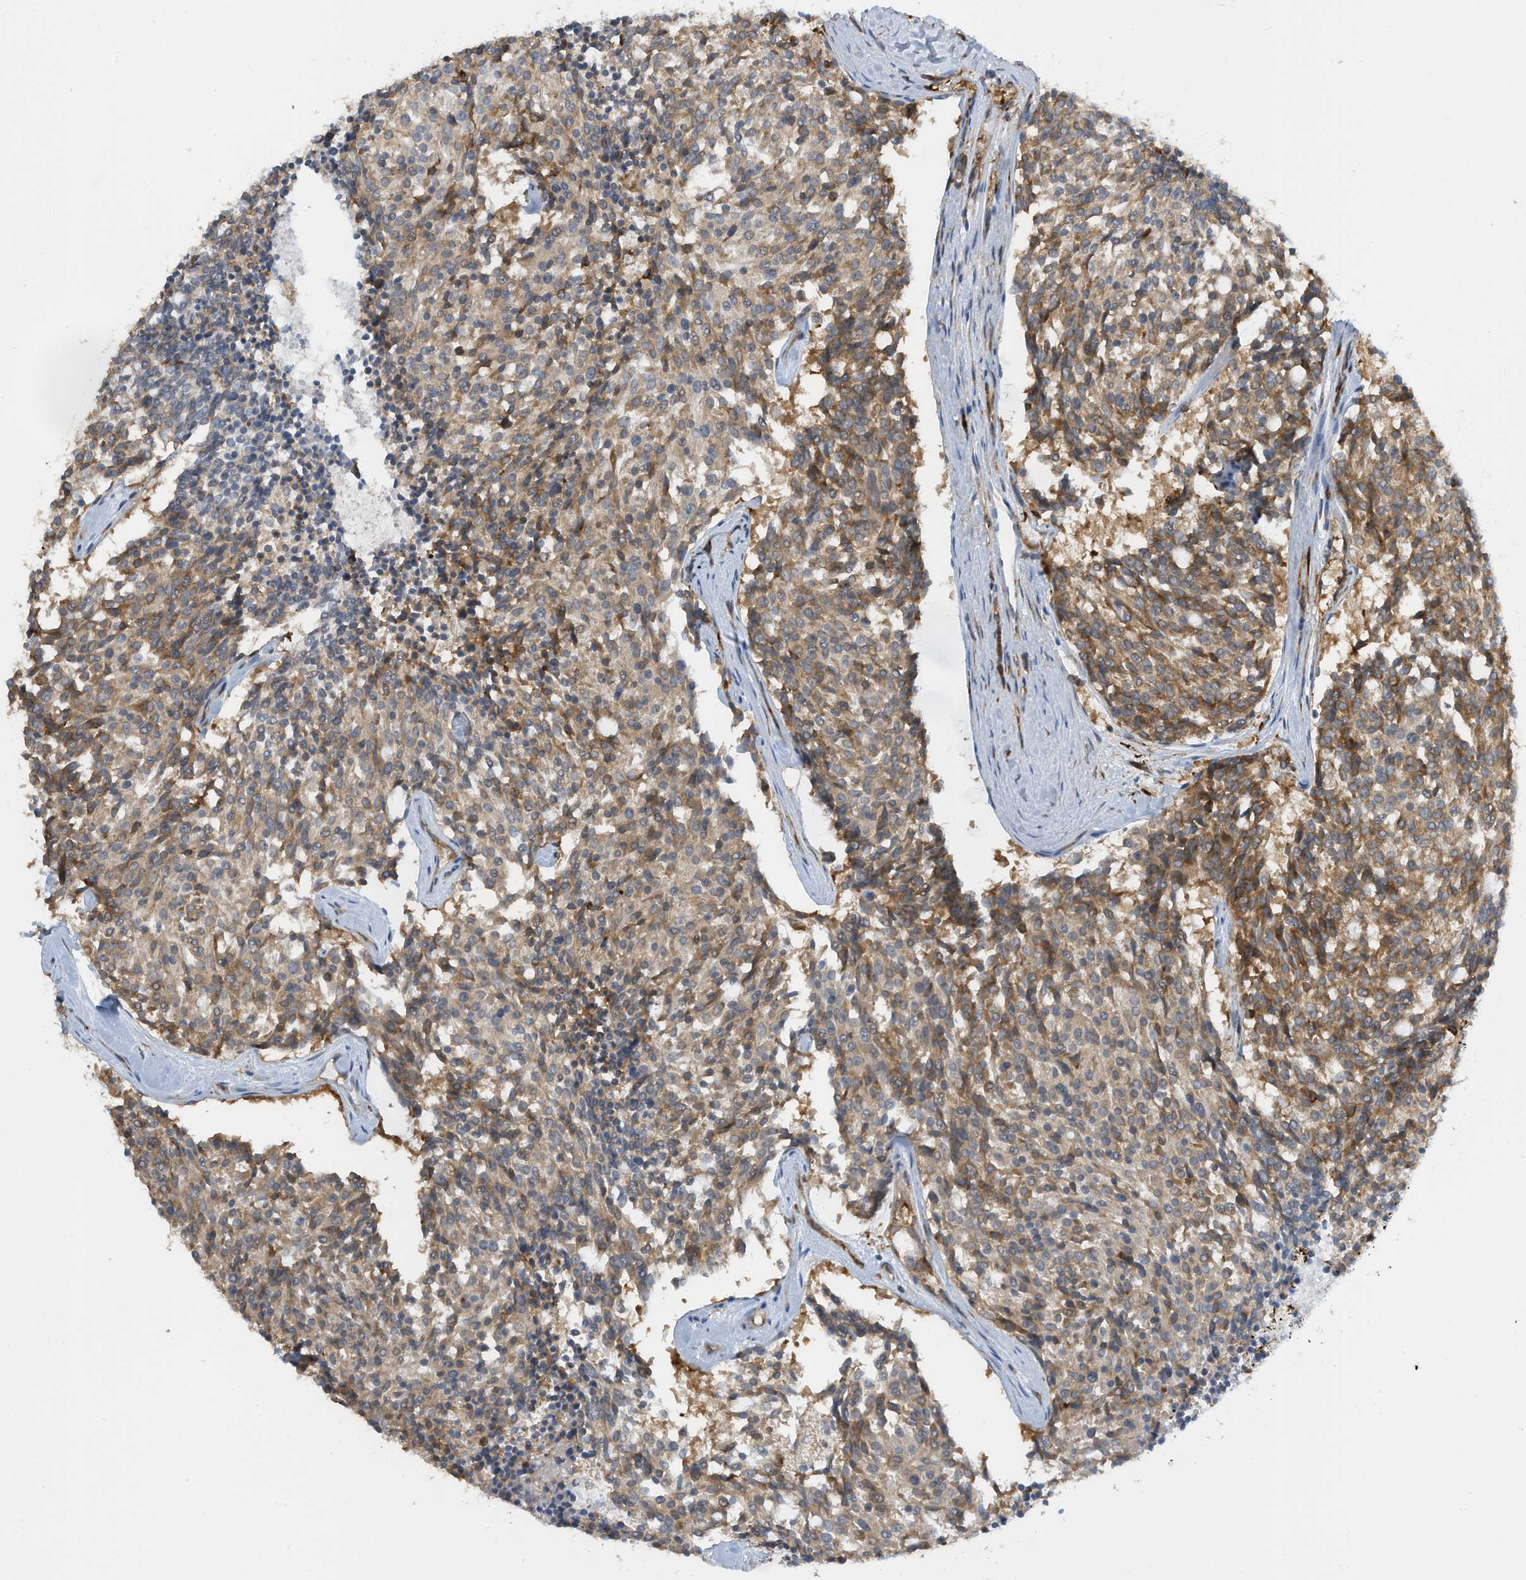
{"staining": {"intensity": "moderate", "quantity": ">75%", "location": "cytoplasmic/membranous"}, "tissue": "carcinoid", "cell_type": "Tumor cells", "image_type": "cancer", "snomed": [{"axis": "morphology", "description": "Carcinoid, malignant, NOS"}, {"axis": "topography", "description": "Pancreas"}], "caption": "The micrograph displays a brown stain indicating the presence of a protein in the cytoplasmic/membranous of tumor cells in carcinoid (malignant).", "gene": "ZBTB45", "patient": {"sex": "female", "age": 54}}